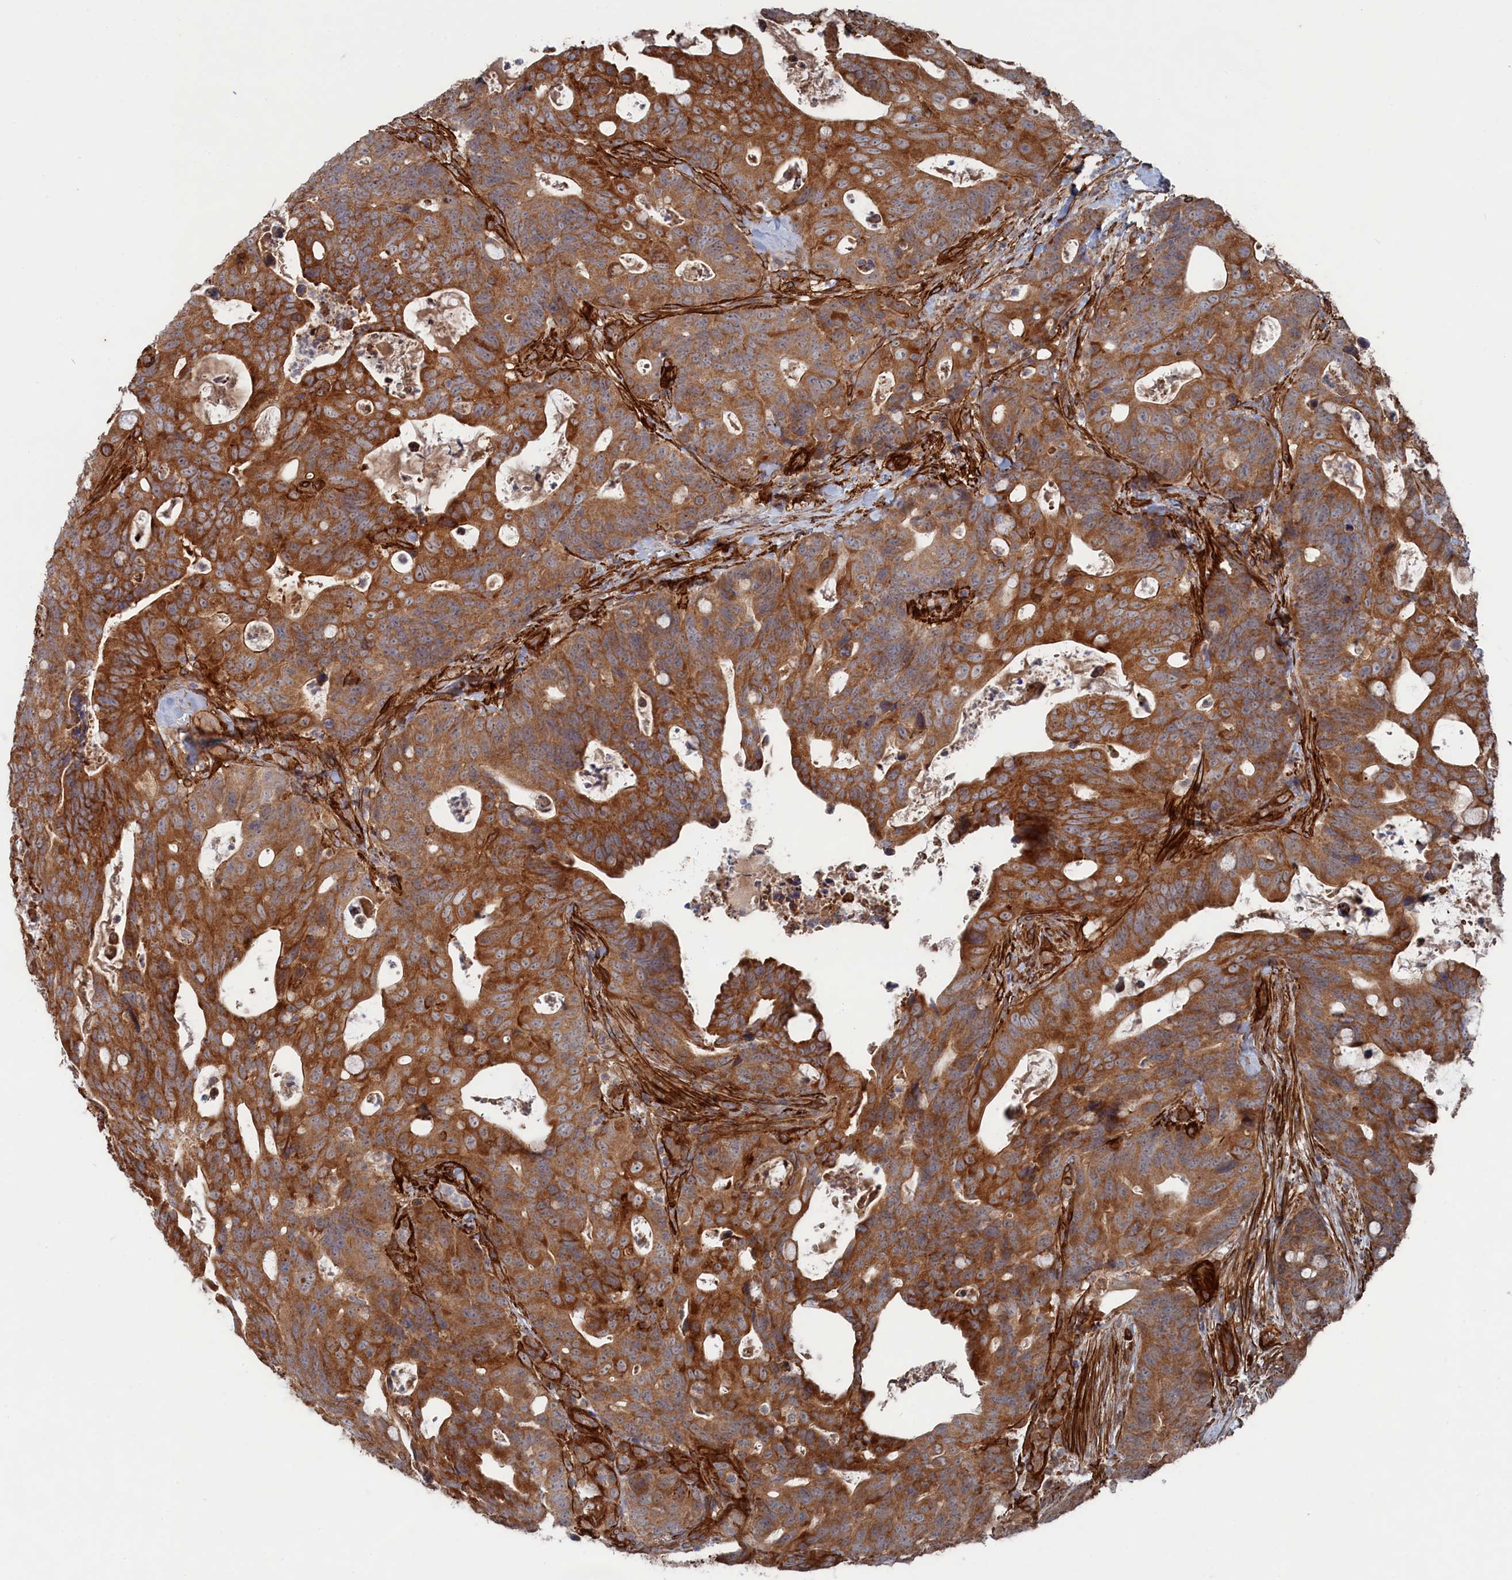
{"staining": {"intensity": "strong", "quantity": ">75%", "location": "cytoplasmic/membranous"}, "tissue": "colorectal cancer", "cell_type": "Tumor cells", "image_type": "cancer", "snomed": [{"axis": "morphology", "description": "Adenocarcinoma, NOS"}, {"axis": "topography", "description": "Colon"}], "caption": "Protein staining by immunohistochemistry exhibits strong cytoplasmic/membranous positivity in approximately >75% of tumor cells in colorectal adenocarcinoma. Nuclei are stained in blue.", "gene": "FILIP1L", "patient": {"sex": "female", "age": 82}}